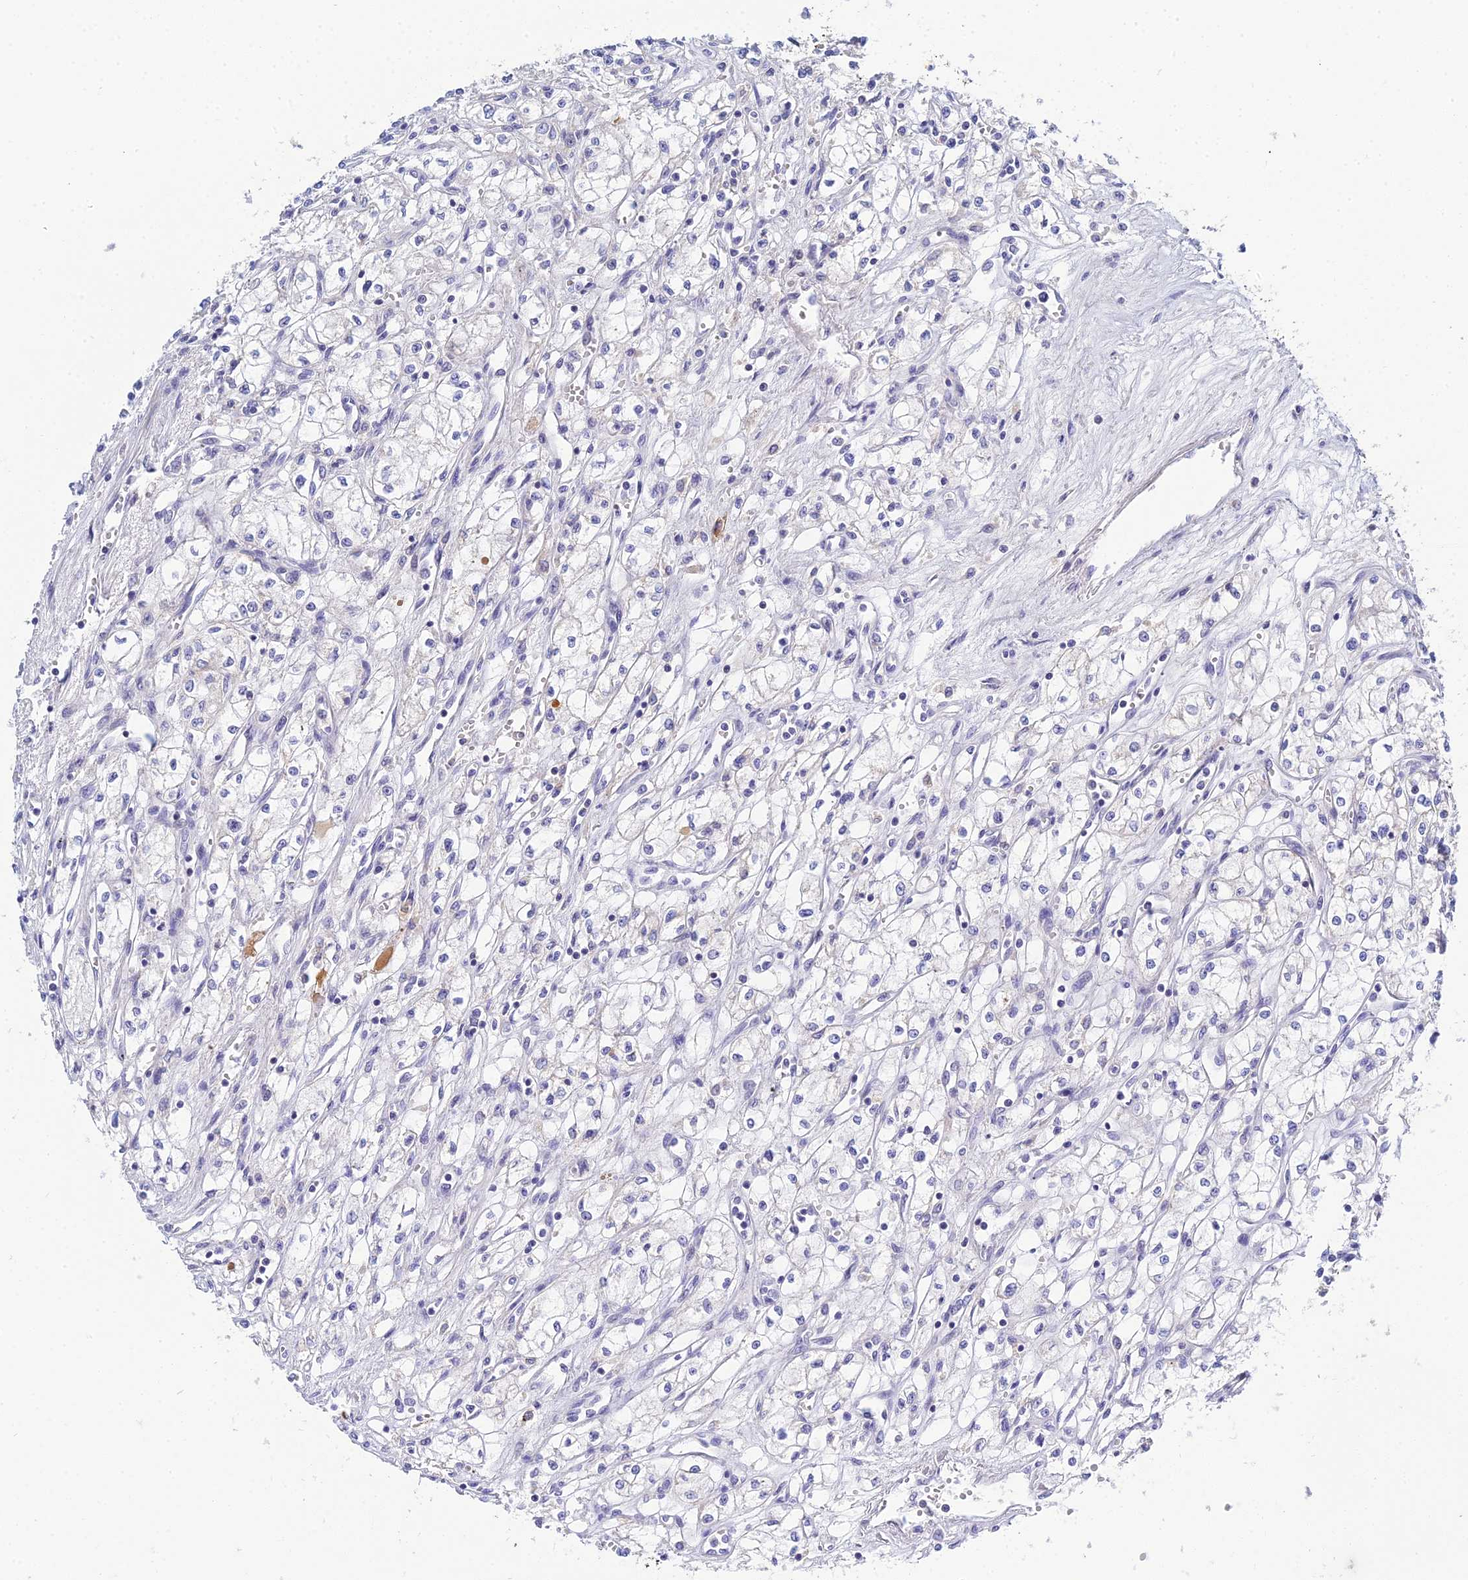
{"staining": {"intensity": "negative", "quantity": "none", "location": "none"}, "tissue": "renal cancer", "cell_type": "Tumor cells", "image_type": "cancer", "snomed": [{"axis": "morphology", "description": "Adenocarcinoma, NOS"}, {"axis": "topography", "description": "Kidney"}], "caption": "Immunohistochemistry micrograph of human renal cancer (adenocarcinoma) stained for a protein (brown), which exhibits no expression in tumor cells.", "gene": "ZXDA", "patient": {"sex": "male", "age": 59}}